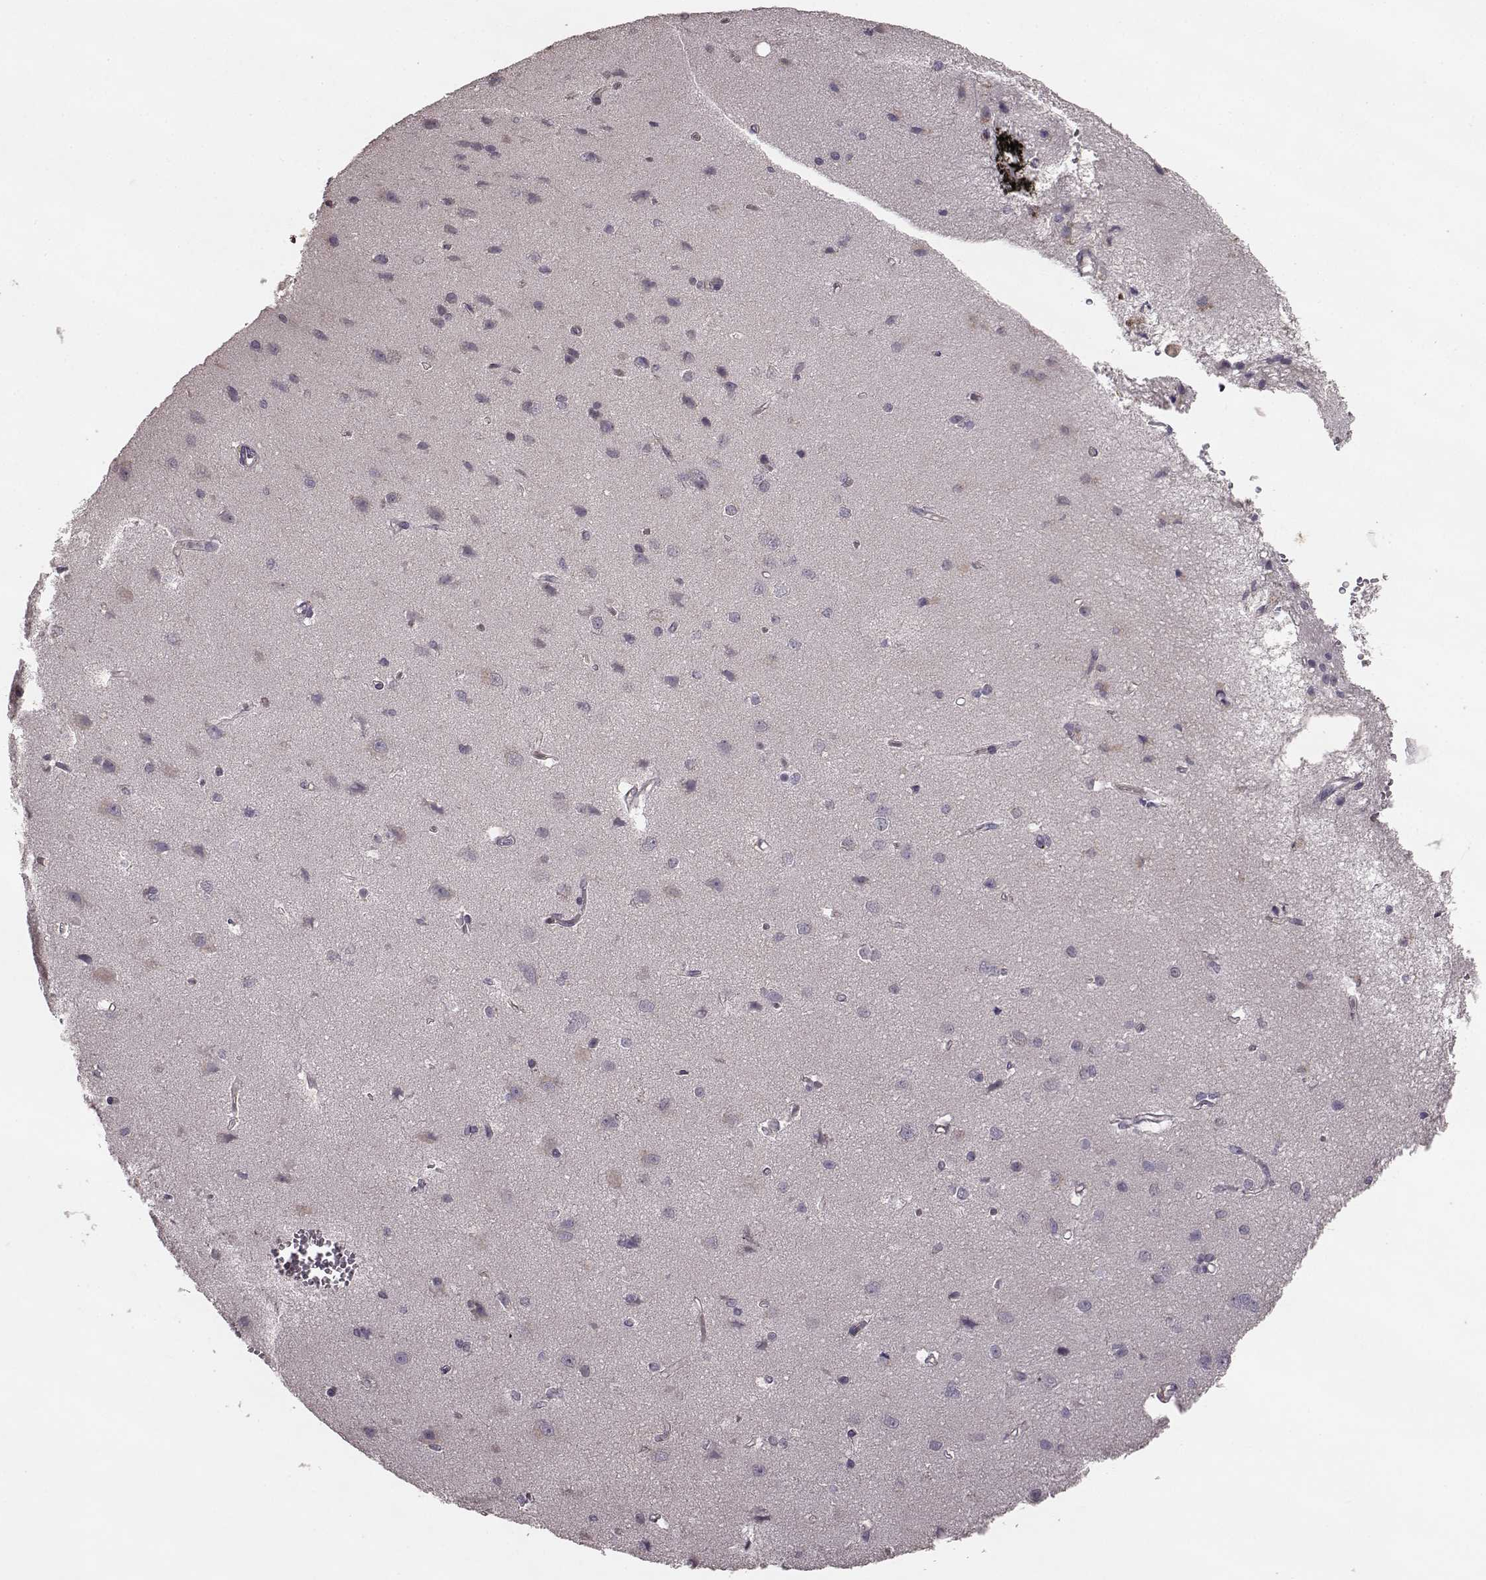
{"staining": {"intensity": "negative", "quantity": "none", "location": "none"}, "tissue": "cerebral cortex", "cell_type": "Endothelial cells", "image_type": "normal", "snomed": [{"axis": "morphology", "description": "Normal tissue, NOS"}, {"axis": "topography", "description": "Cerebral cortex"}], "caption": "Cerebral cortex stained for a protein using IHC demonstrates no staining endothelial cells.", "gene": "SLC52A3", "patient": {"sex": "male", "age": 37}}